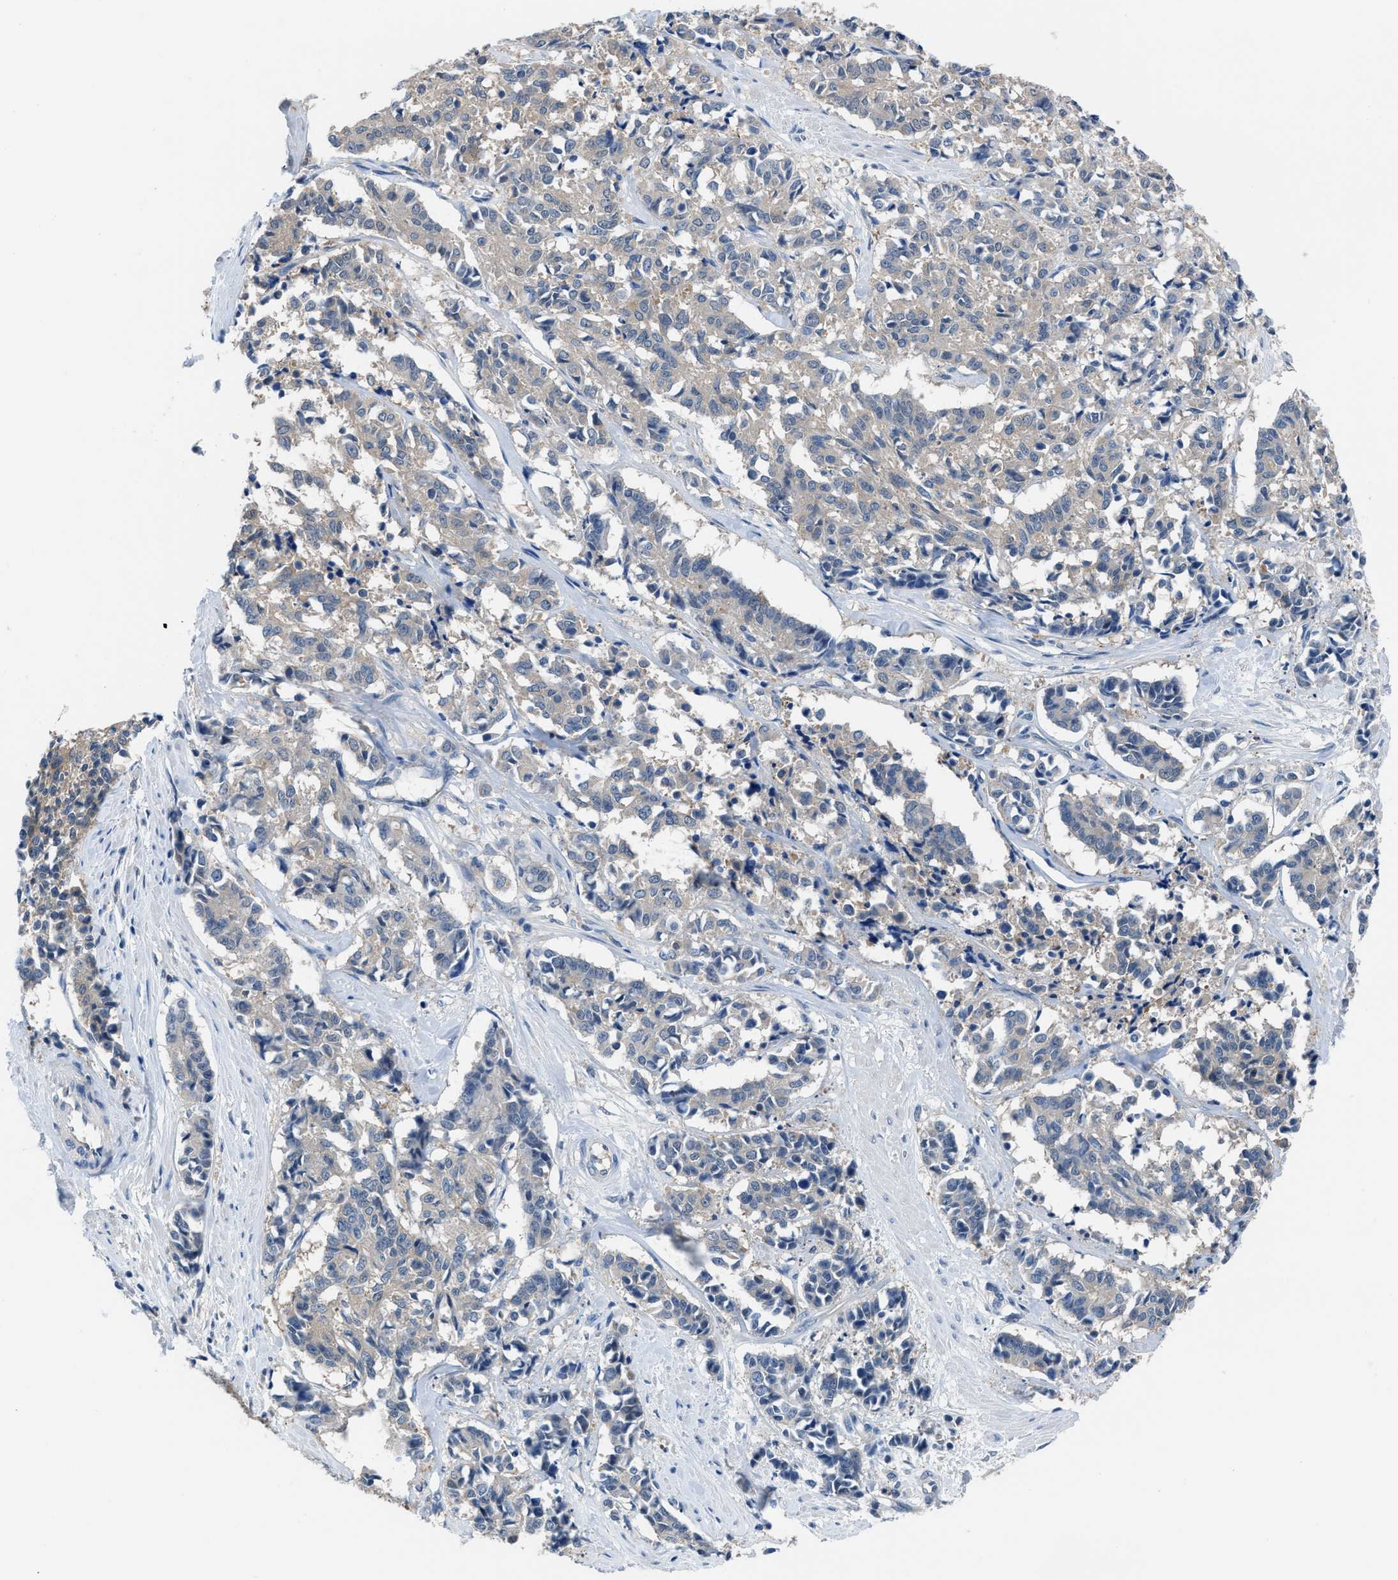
{"staining": {"intensity": "negative", "quantity": "none", "location": "none"}, "tissue": "cervical cancer", "cell_type": "Tumor cells", "image_type": "cancer", "snomed": [{"axis": "morphology", "description": "Squamous cell carcinoma, NOS"}, {"axis": "topography", "description": "Cervix"}], "caption": "This is an immunohistochemistry image of cervical cancer. There is no positivity in tumor cells.", "gene": "NUDT5", "patient": {"sex": "female", "age": 35}}